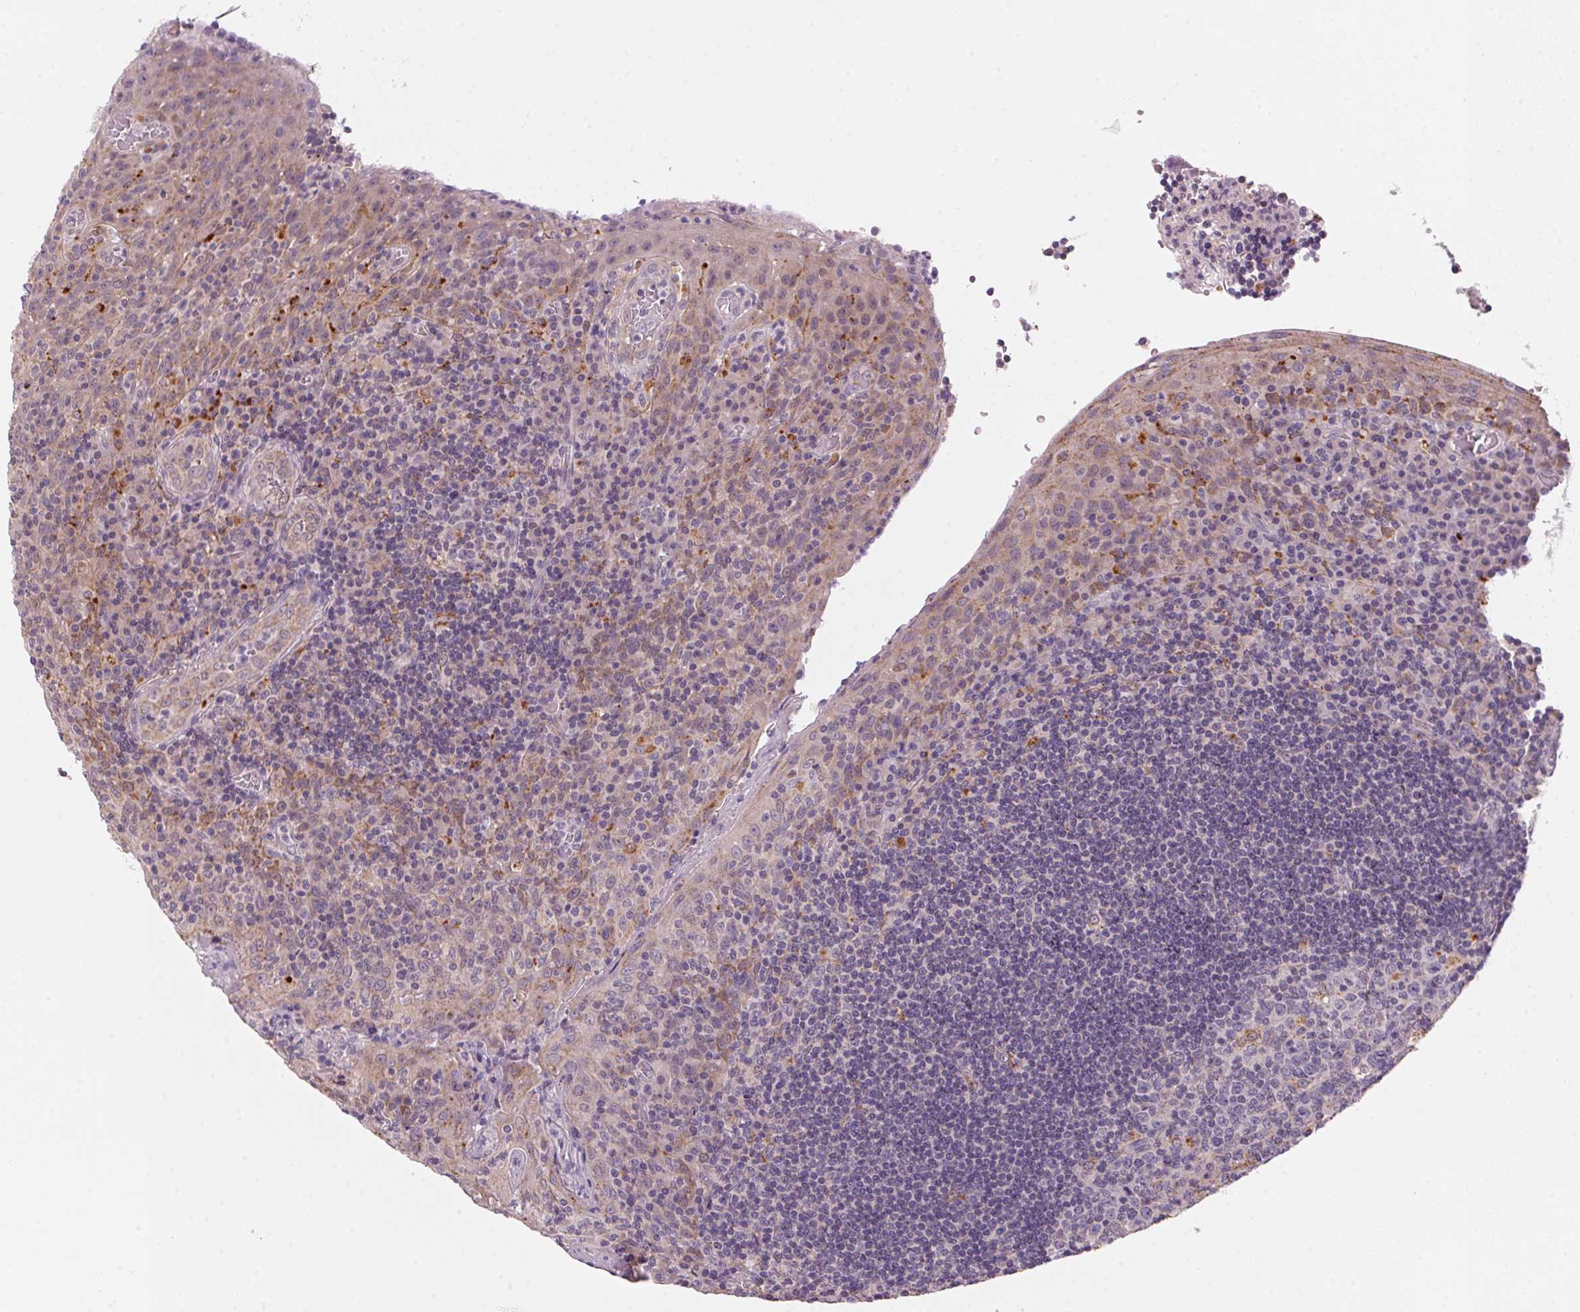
{"staining": {"intensity": "weak", "quantity": "<25%", "location": "cytoplasmic/membranous"}, "tissue": "tonsil", "cell_type": "Germinal center cells", "image_type": "normal", "snomed": [{"axis": "morphology", "description": "Normal tissue, NOS"}, {"axis": "topography", "description": "Tonsil"}], "caption": "Histopathology image shows no significant protein expression in germinal center cells of normal tonsil. The staining was performed using DAB to visualize the protein expression in brown, while the nuclei were stained in blue with hematoxylin (Magnification: 20x).", "gene": "ADH5", "patient": {"sex": "male", "age": 17}}